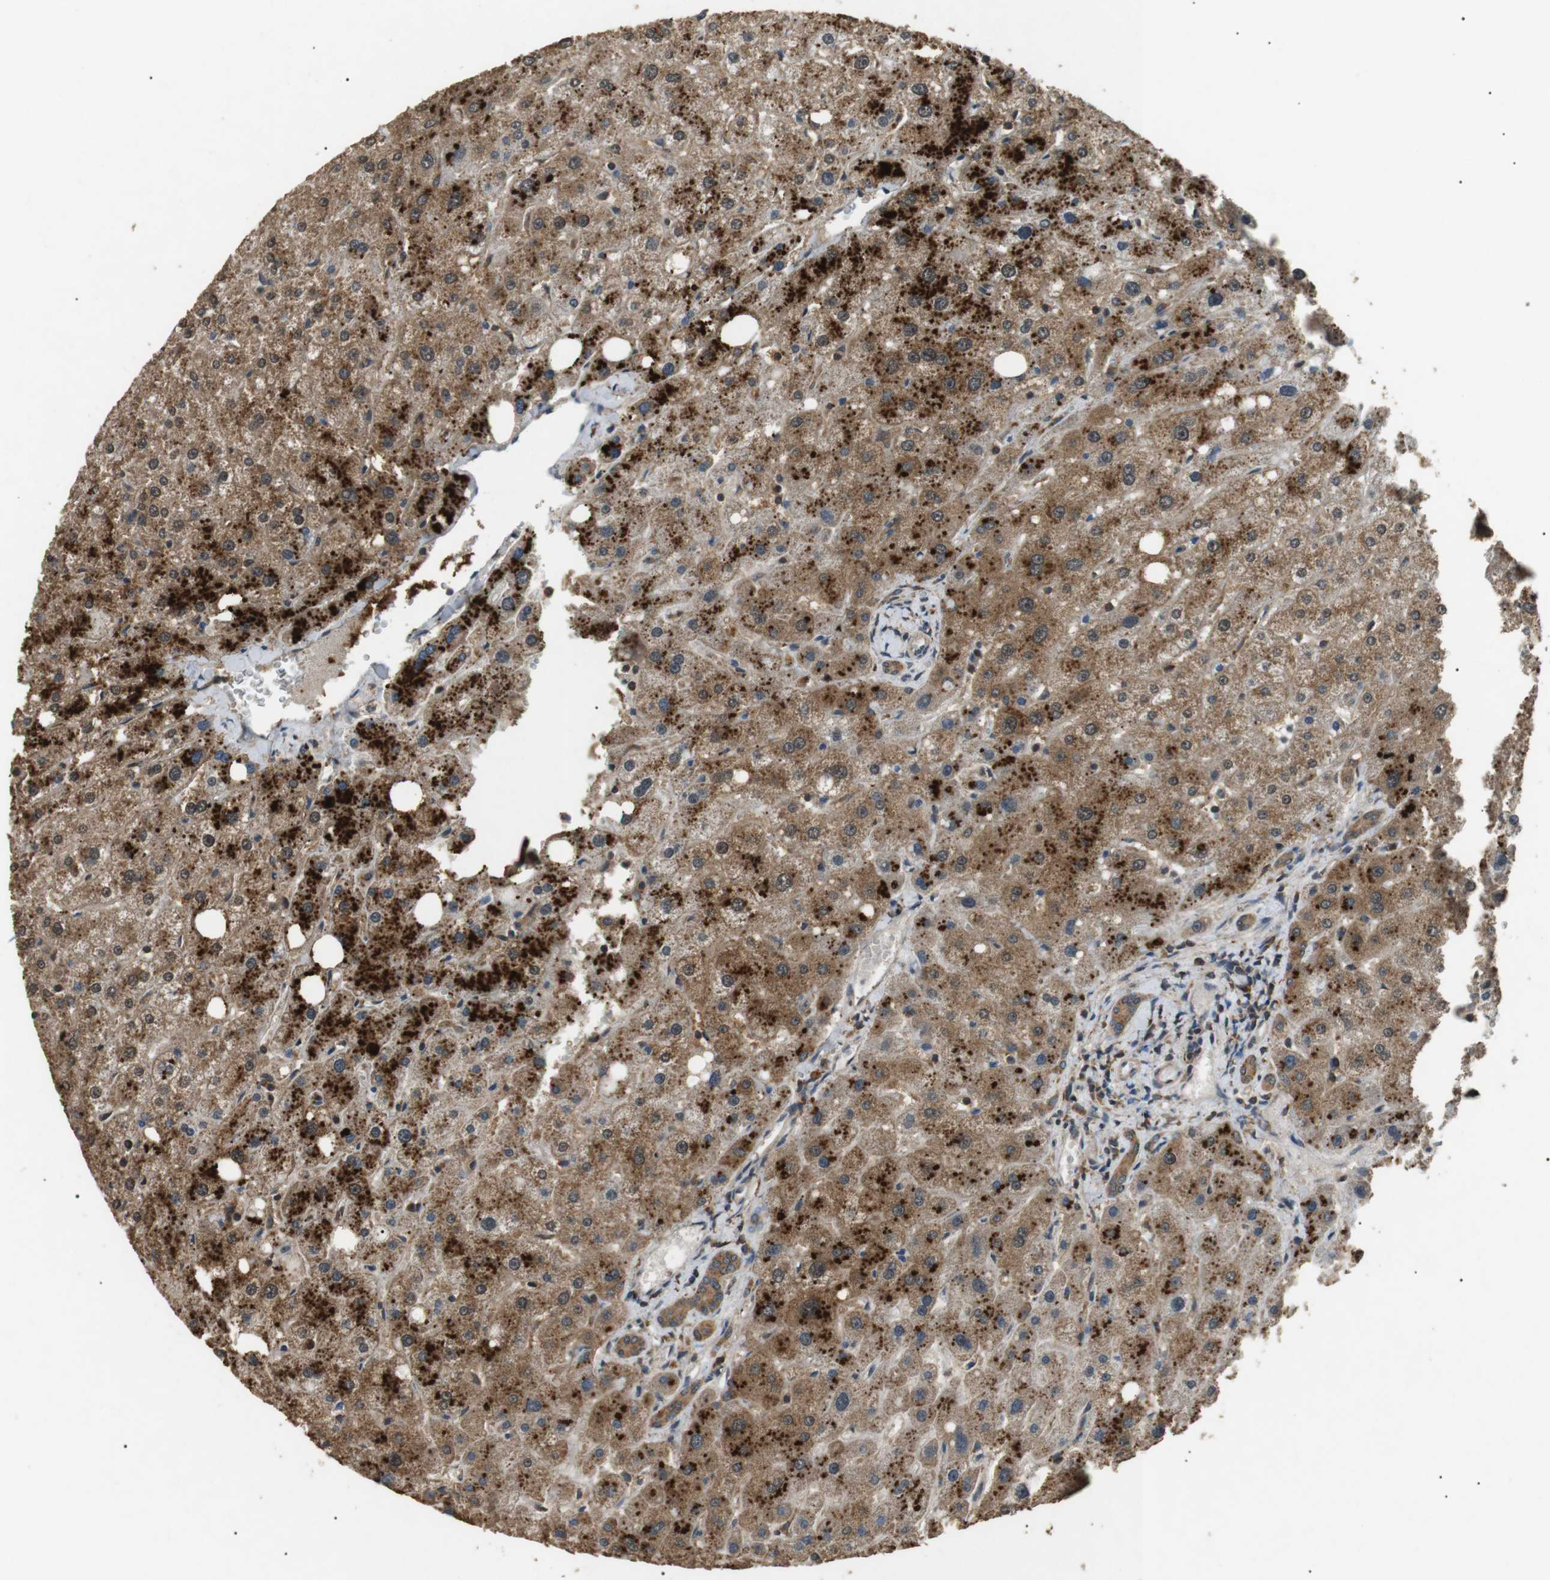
{"staining": {"intensity": "moderate", "quantity": ">75%", "location": "cytoplasmic/membranous"}, "tissue": "liver", "cell_type": "Cholangiocytes", "image_type": "normal", "snomed": [{"axis": "morphology", "description": "Normal tissue, NOS"}, {"axis": "topography", "description": "Liver"}], "caption": "The histopathology image demonstrates immunohistochemical staining of benign liver. There is moderate cytoplasmic/membranous staining is identified in about >75% of cholangiocytes. (brown staining indicates protein expression, while blue staining denotes nuclei).", "gene": "TBC1D15", "patient": {"sex": "male", "age": 73}}